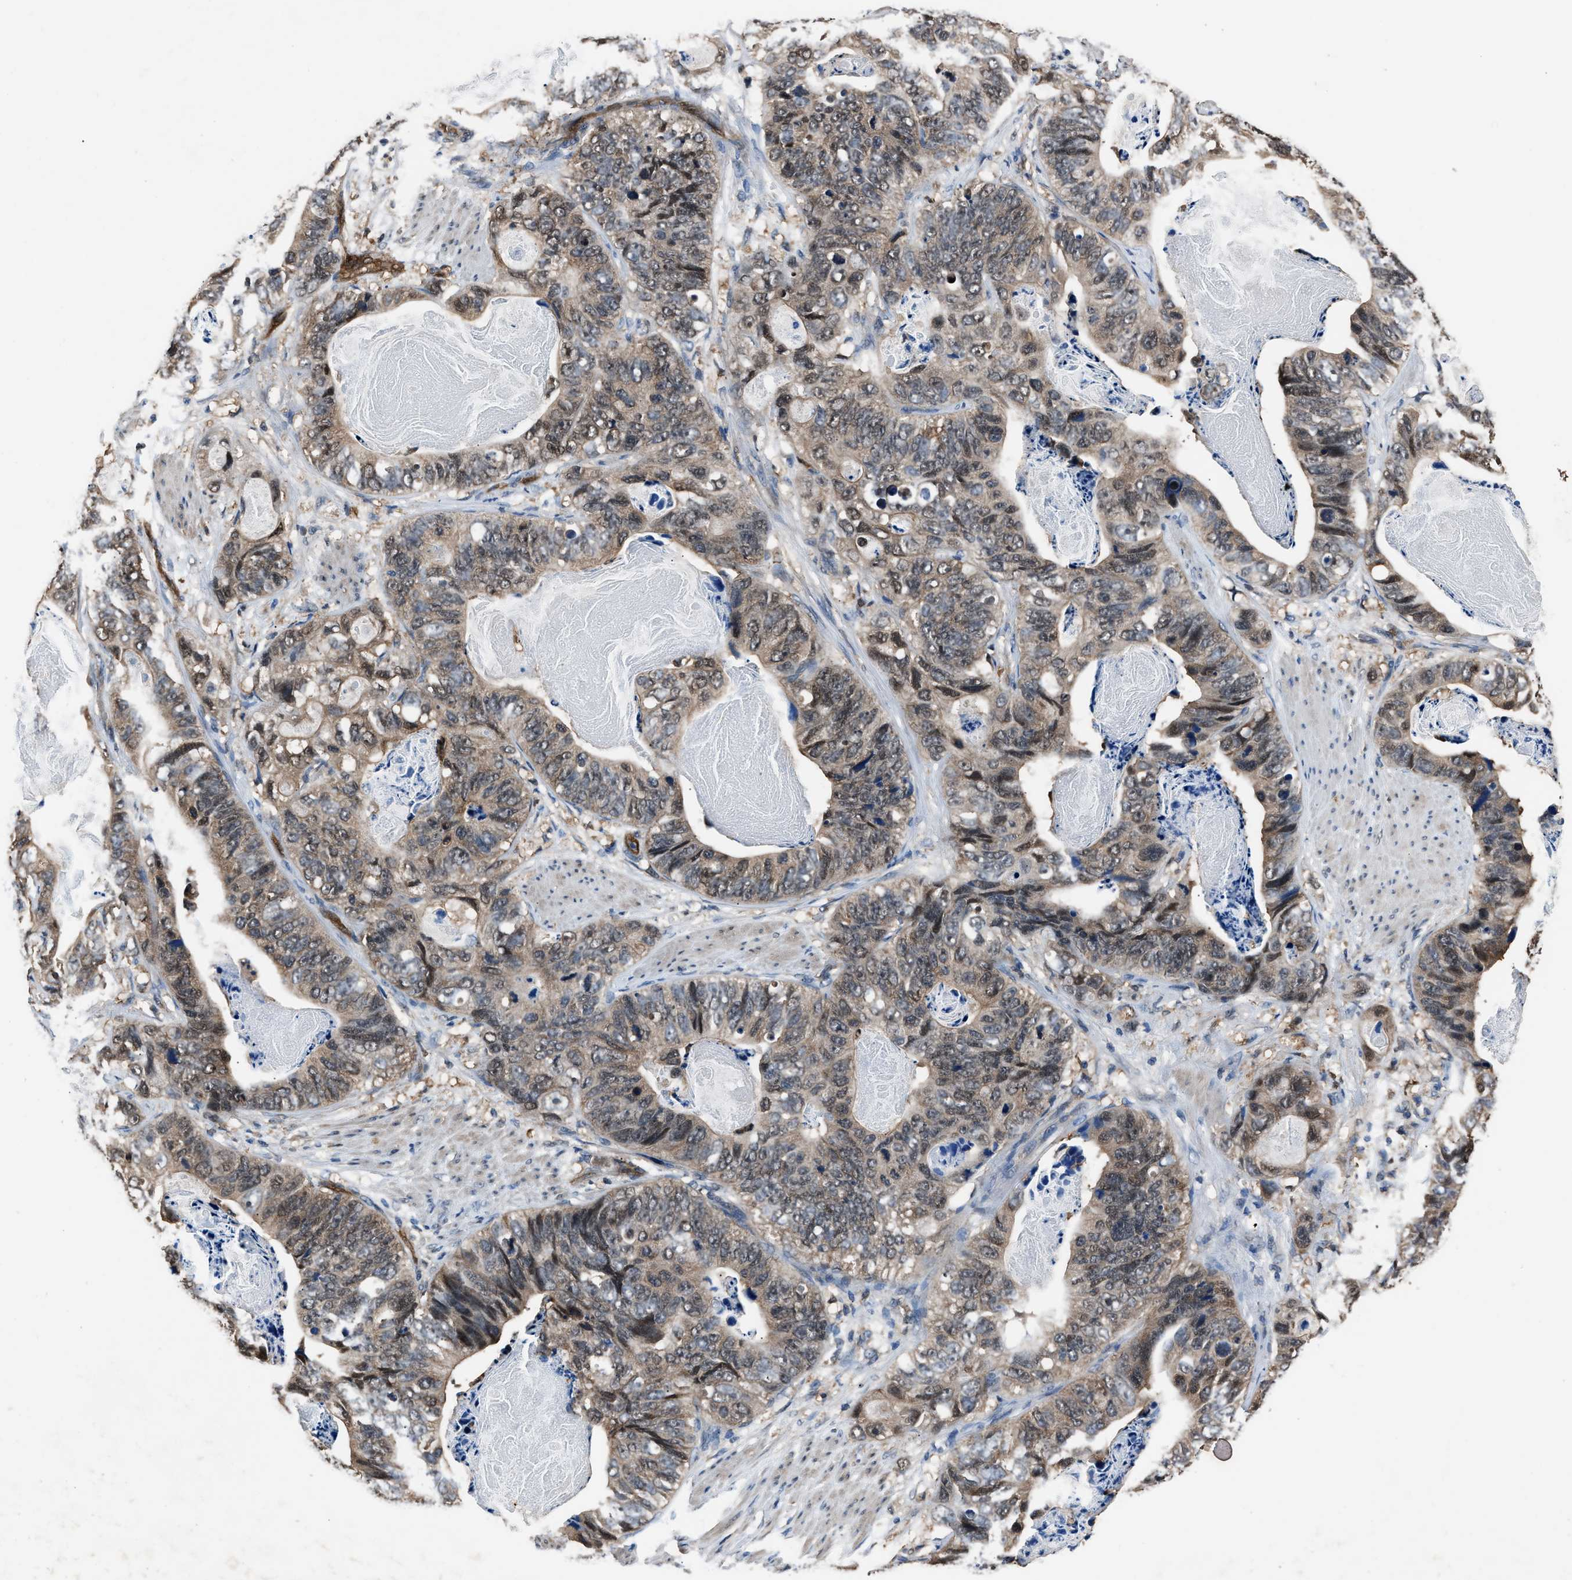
{"staining": {"intensity": "moderate", "quantity": "25%-75%", "location": "cytoplasmic/membranous,nuclear"}, "tissue": "stomach cancer", "cell_type": "Tumor cells", "image_type": "cancer", "snomed": [{"axis": "morphology", "description": "Adenocarcinoma, NOS"}, {"axis": "topography", "description": "Stomach"}], "caption": "Stomach cancer (adenocarcinoma) stained with a protein marker shows moderate staining in tumor cells.", "gene": "PPA1", "patient": {"sex": "female", "age": 89}}